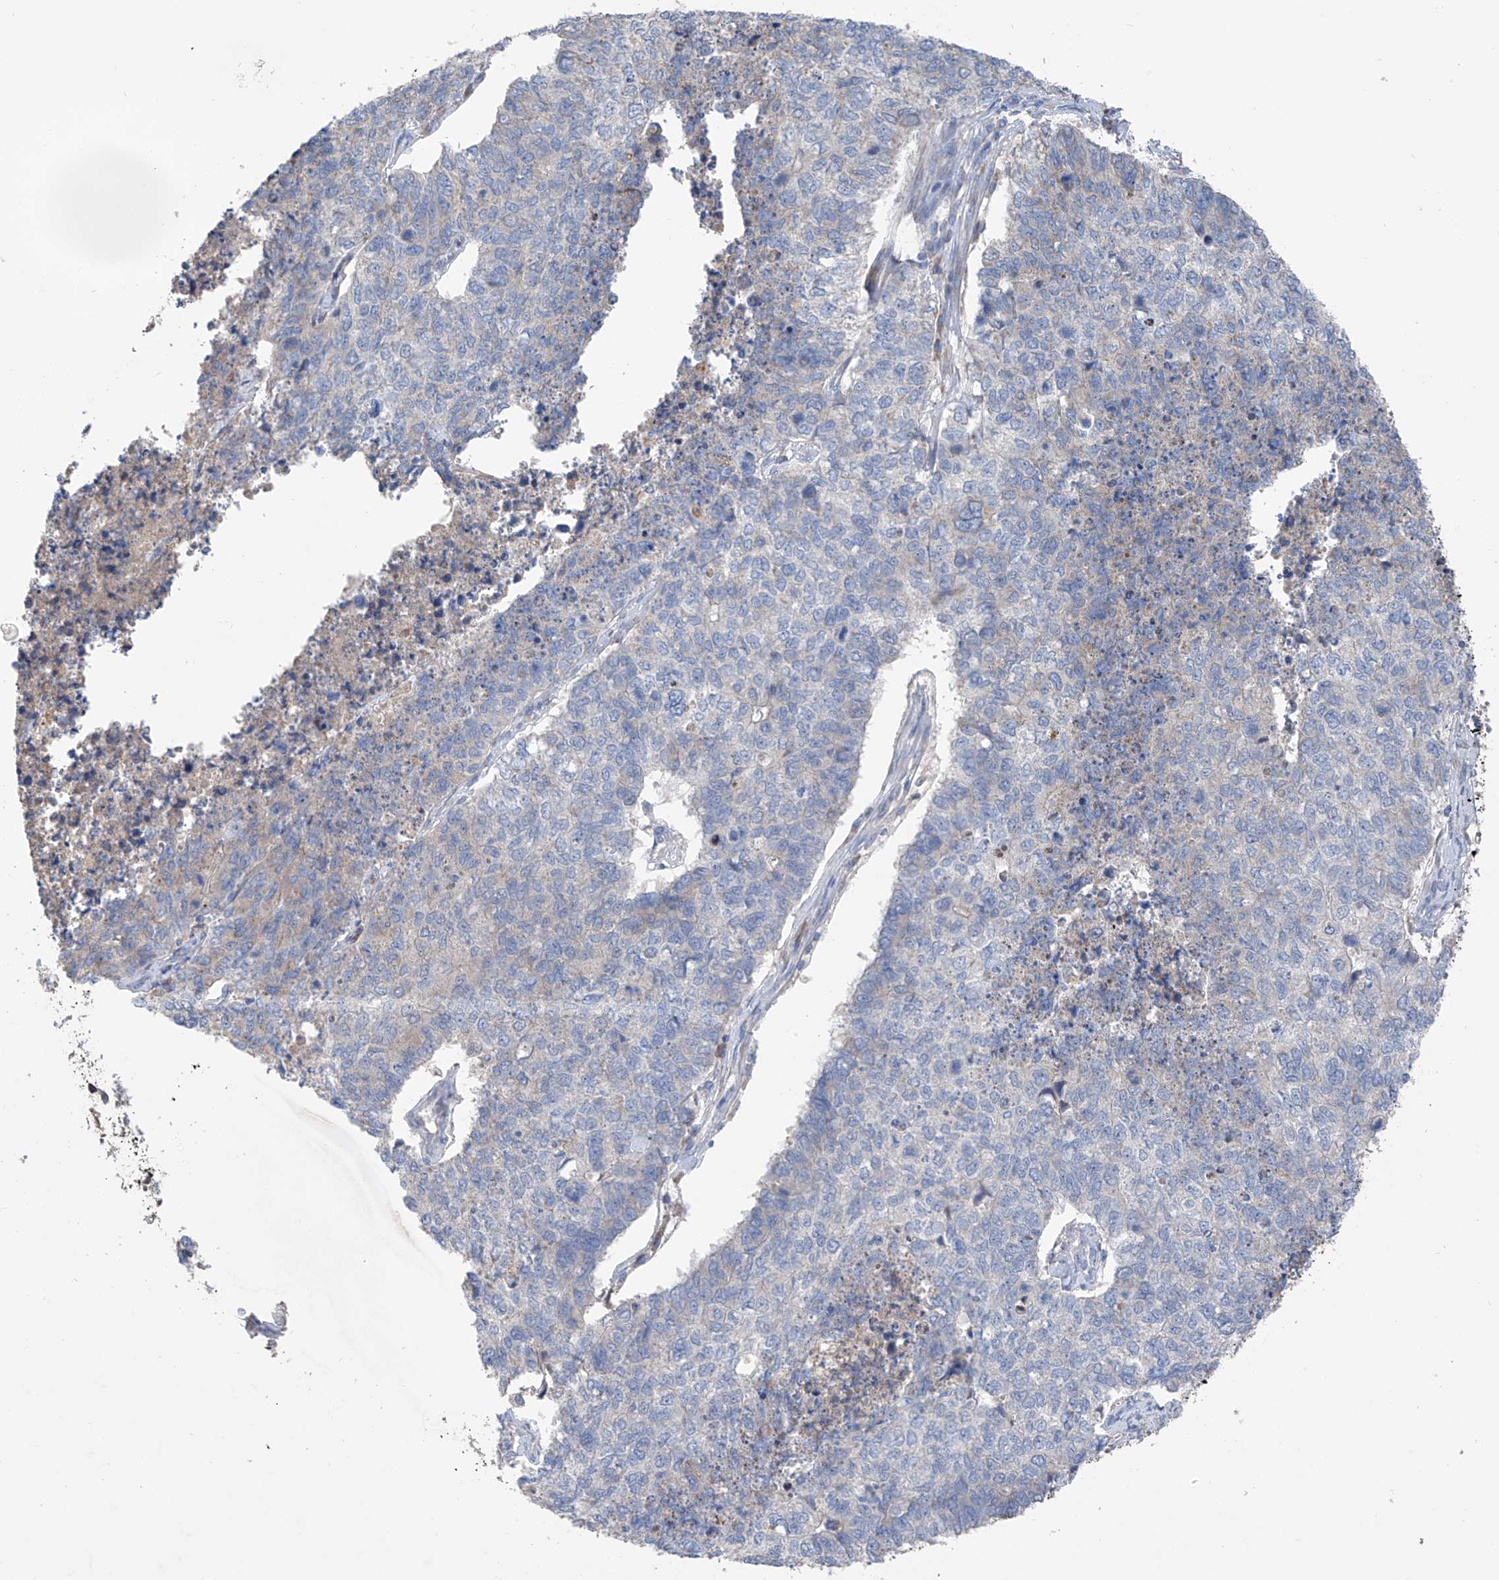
{"staining": {"intensity": "weak", "quantity": "<25%", "location": "cytoplasmic/membranous"}, "tissue": "cervical cancer", "cell_type": "Tumor cells", "image_type": "cancer", "snomed": [{"axis": "morphology", "description": "Squamous cell carcinoma, NOS"}, {"axis": "topography", "description": "Cervix"}], "caption": "This is an immunohistochemistry (IHC) image of human cervical cancer (squamous cell carcinoma). There is no expression in tumor cells.", "gene": "GALNTL6", "patient": {"sex": "female", "age": 63}}